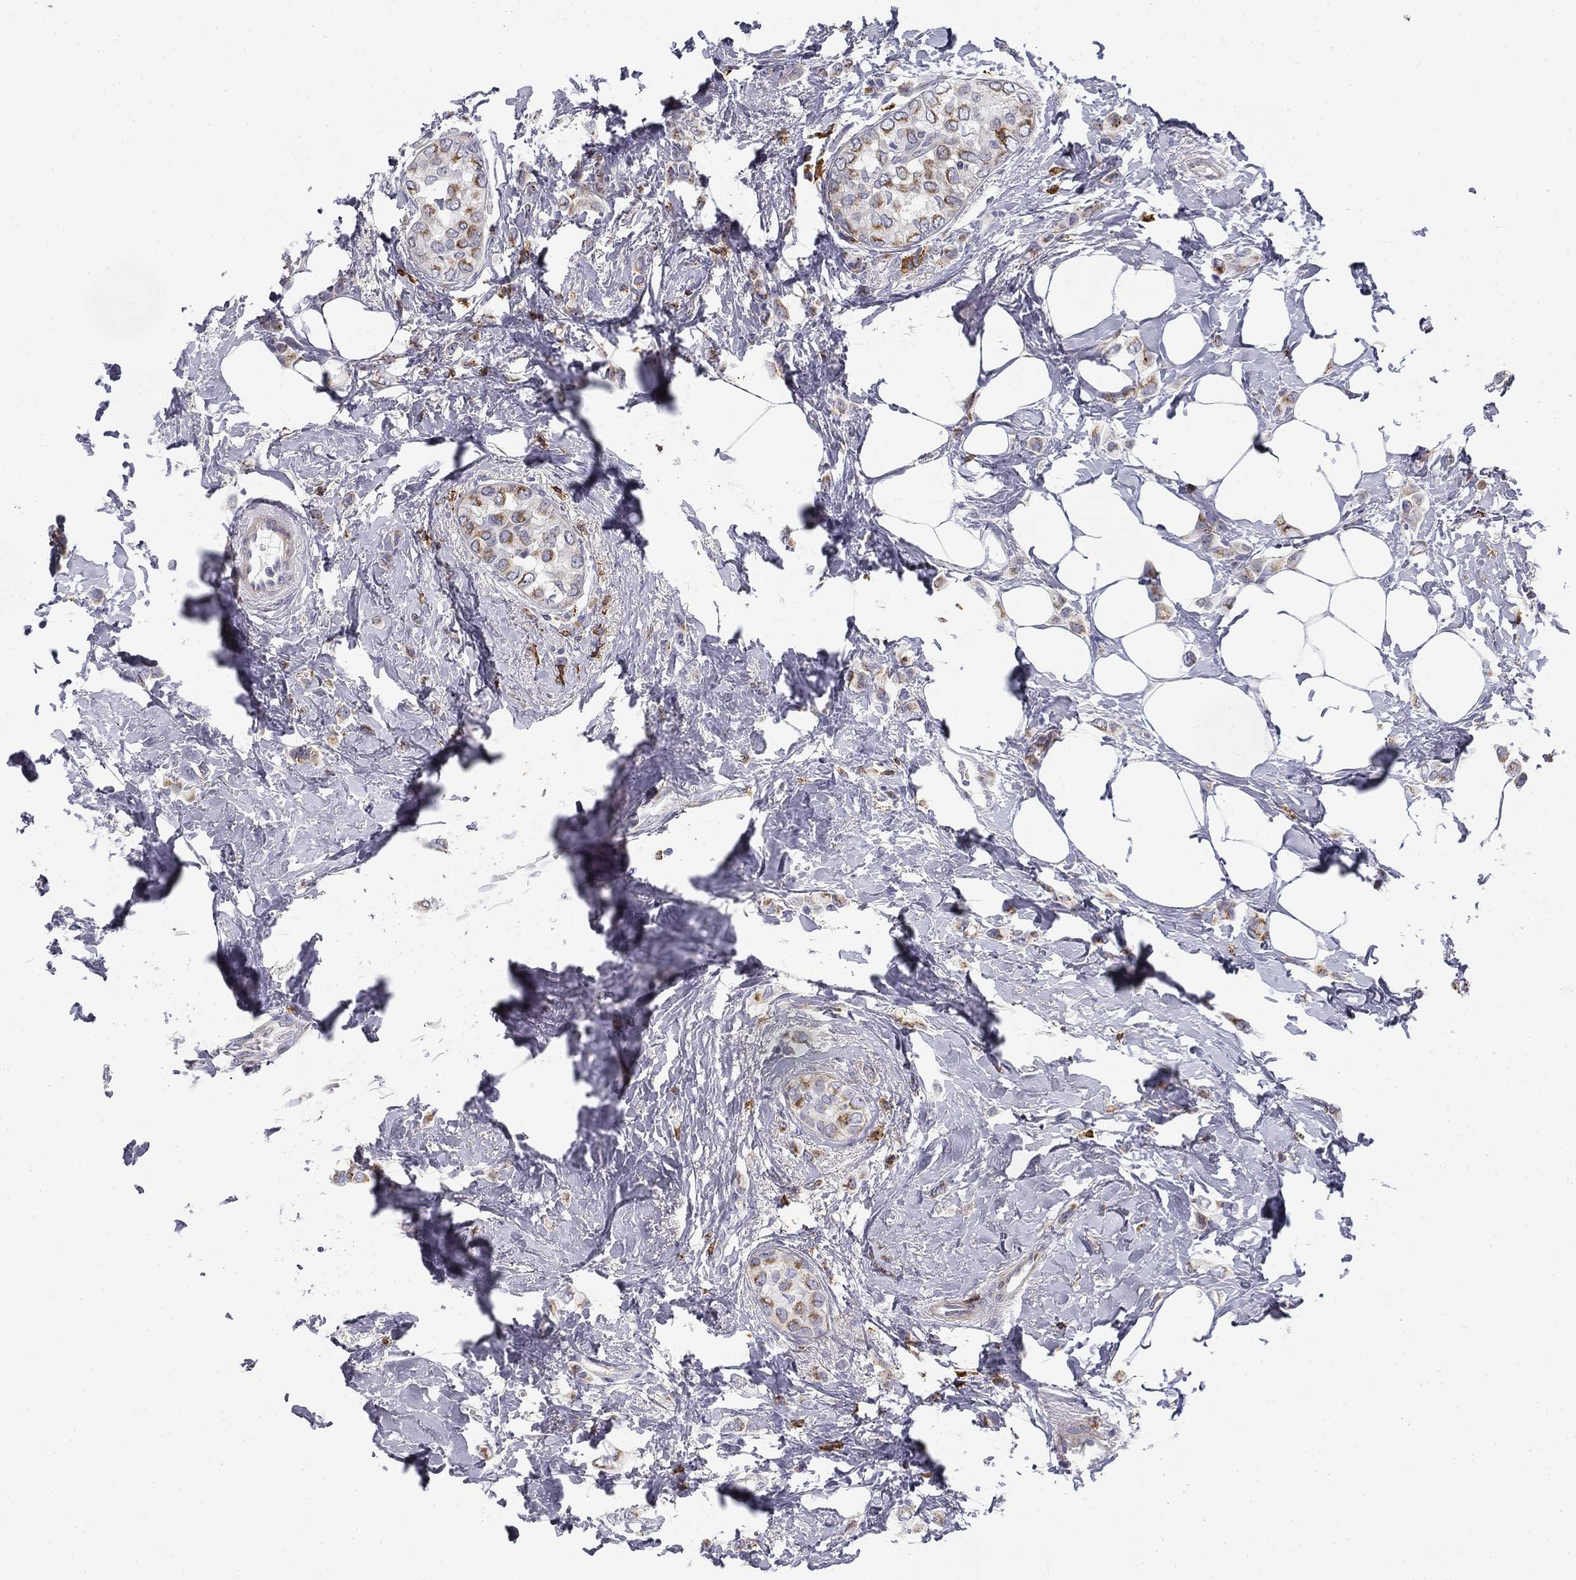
{"staining": {"intensity": "moderate", "quantity": "<25%", "location": "cytoplasmic/membranous"}, "tissue": "breast cancer", "cell_type": "Tumor cells", "image_type": "cancer", "snomed": [{"axis": "morphology", "description": "Lobular carcinoma"}, {"axis": "topography", "description": "Breast"}], "caption": "Brown immunohistochemical staining in human breast lobular carcinoma exhibits moderate cytoplasmic/membranous staining in approximately <25% of tumor cells. (DAB IHC, brown staining for protein, blue staining for nuclei).", "gene": "TRAT1", "patient": {"sex": "female", "age": 66}}